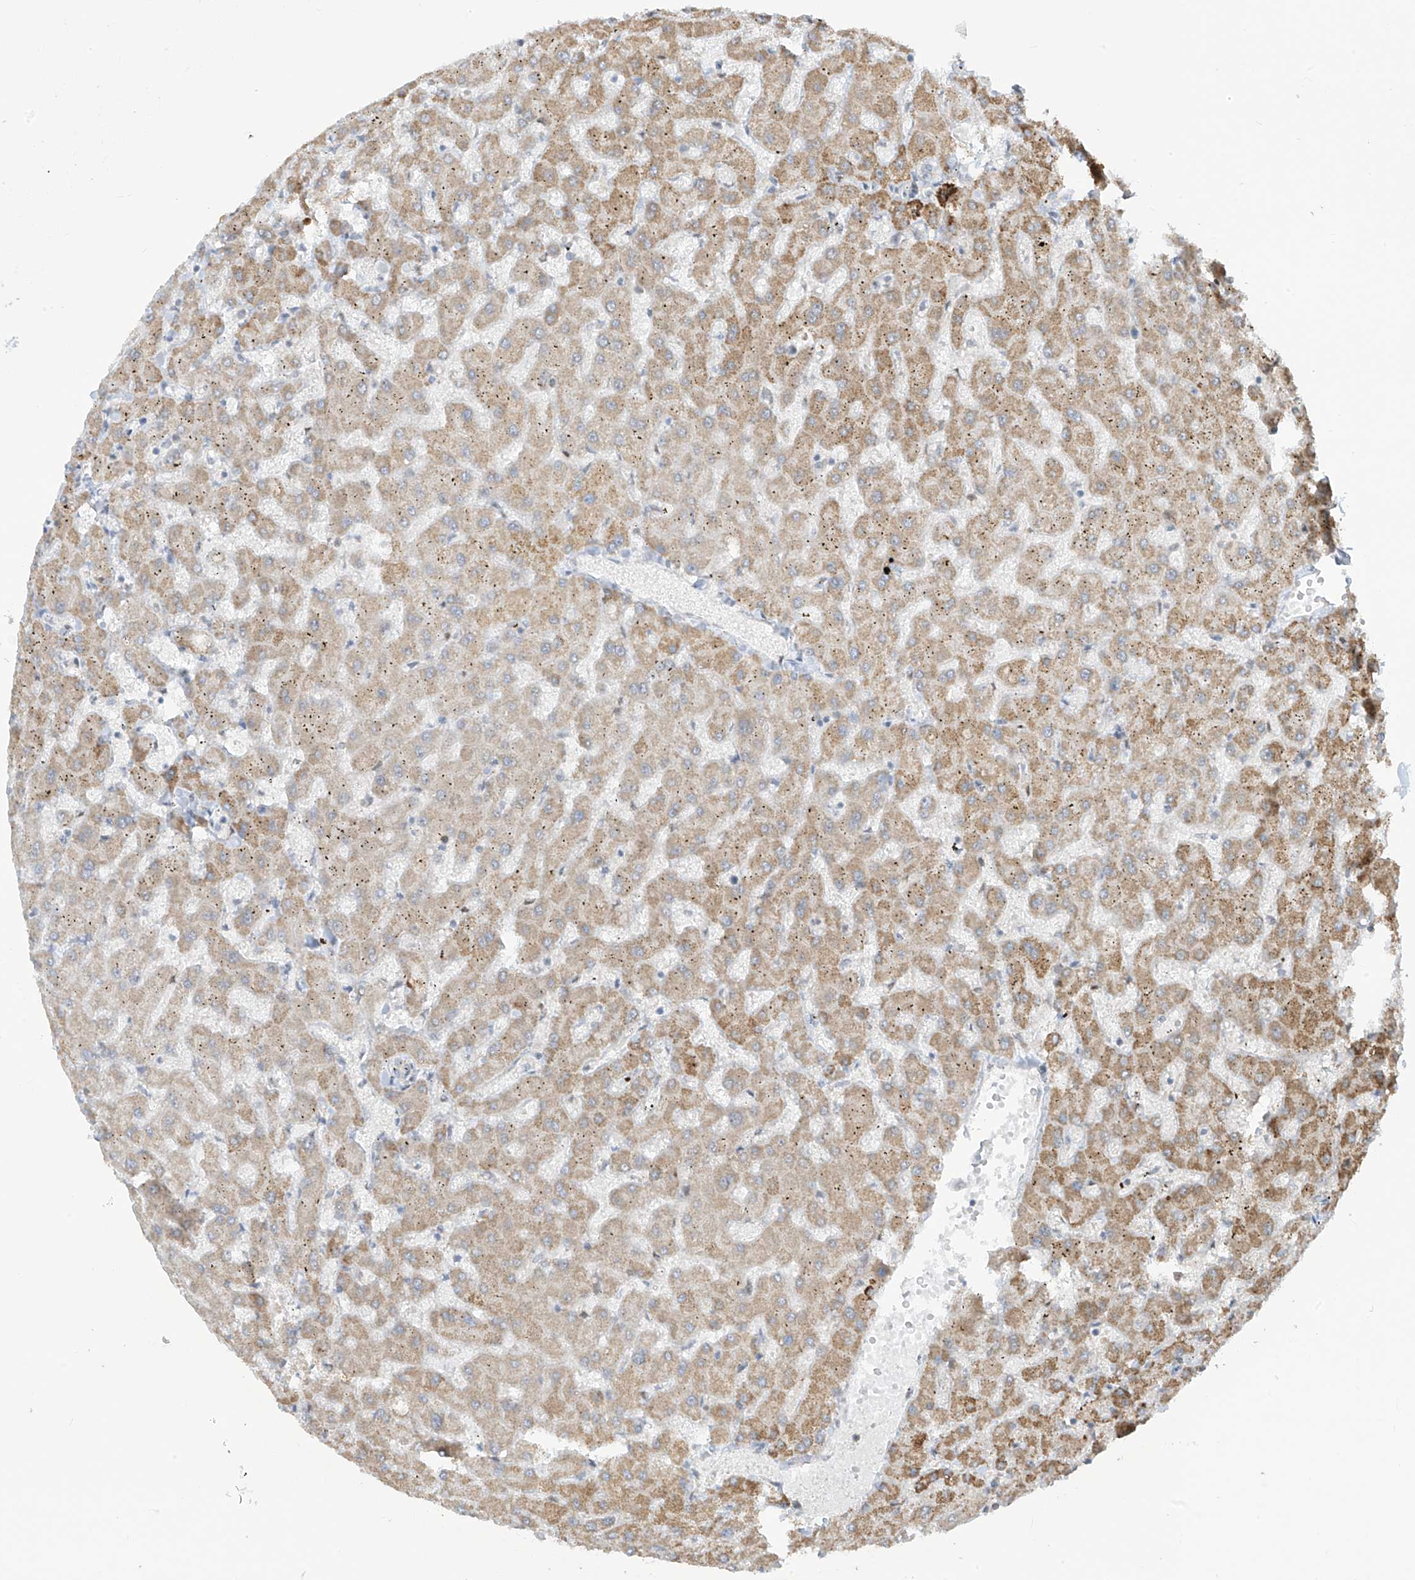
{"staining": {"intensity": "weak", "quantity": "<25%", "location": "cytoplasmic/membranous"}, "tissue": "liver", "cell_type": "Cholangiocytes", "image_type": "normal", "snomed": [{"axis": "morphology", "description": "Normal tissue, NOS"}, {"axis": "topography", "description": "Liver"}], "caption": "Cholangiocytes are negative for brown protein staining in normal liver. (DAB IHC, high magnification).", "gene": "PM20D2", "patient": {"sex": "female", "age": 63}}